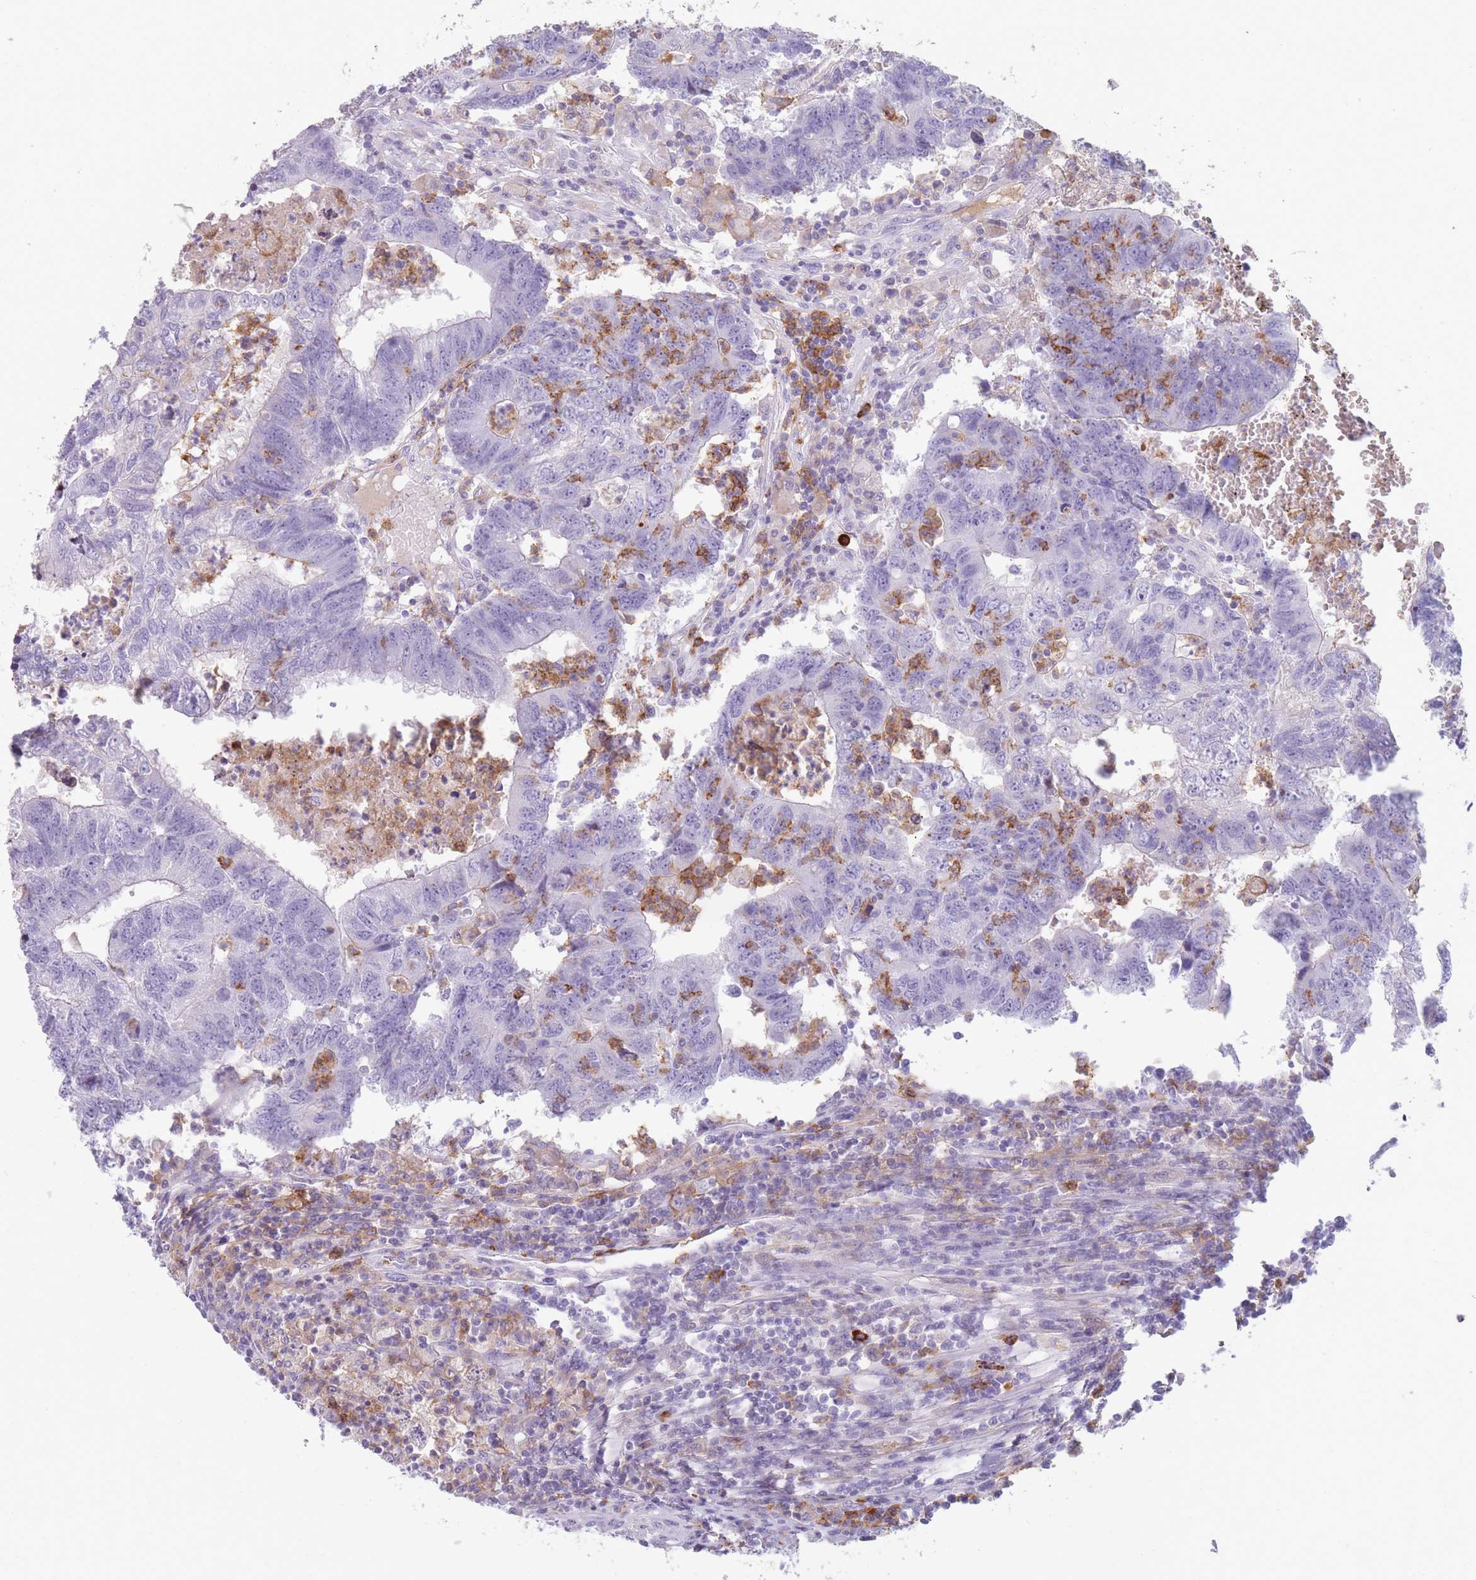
{"staining": {"intensity": "negative", "quantity": "none", "location": "none"}, "tissue": "colorectal cancer", "cell_type": "Tumor cells", "image_type": "cancer", "snomed": [{"axis": "morphology", "description": "Adenocarcinoma, NOS"}, {"axis": "topography", "description": "Colon"}], "caption": "High magnification brightfield microscopy of colorectal cancer stained with DAB (3,3'-diaminobenzidine) (brown) and counterstained with hematoxylin (blue): tumor cells show no significant expression. The staining is performed using DAB (3,3'-diaminobenzidine) brown chromogen with nuclei counter-stained in using hematoxylin.", "gene": "CR1L", "patient": {"sex": "female", "age": 48}}